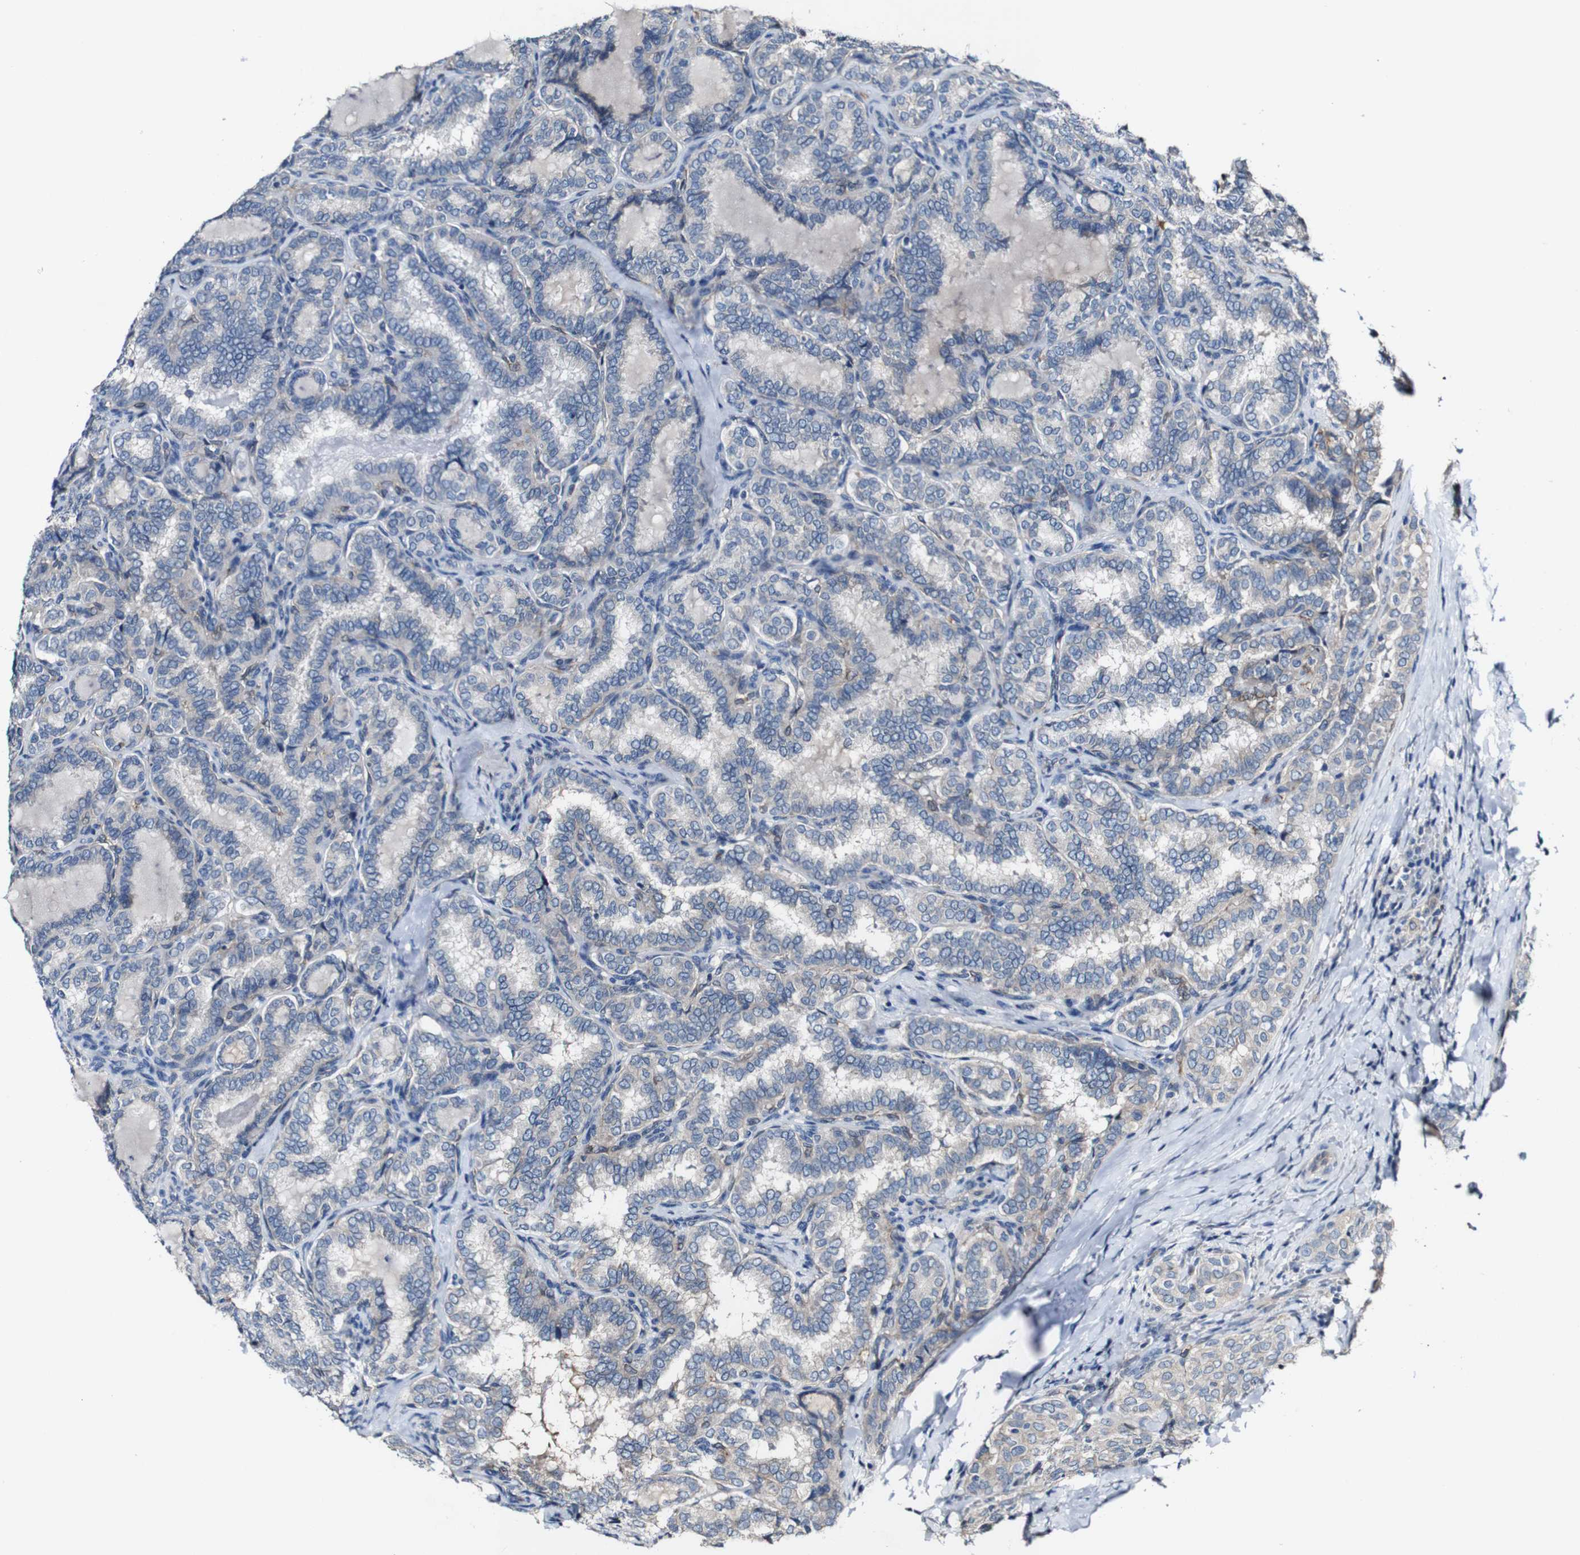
{"staining": {"intensity": "negative", "quantity": "none", "location": "none"}, "tissue": "thyroid cancer", "cell_type": "Tumor cells", "image_type": "cancer", "snomed": [{"axis": "morphology", "description": "Normal tissue, NOS"}, {"axis": "morphology", "description": "Papillary adenocarcinoma, NOS"}, {"axis": "topography", "description": "Thyroid gland"}], "caption": "Immunohistochemistry of human thyroid cancer (papillary adenocarcinoma) demonstrates no staining in tumor cells.", "gene": "GRAMD1A", "patient": {"sex": "female", "age": 30}}